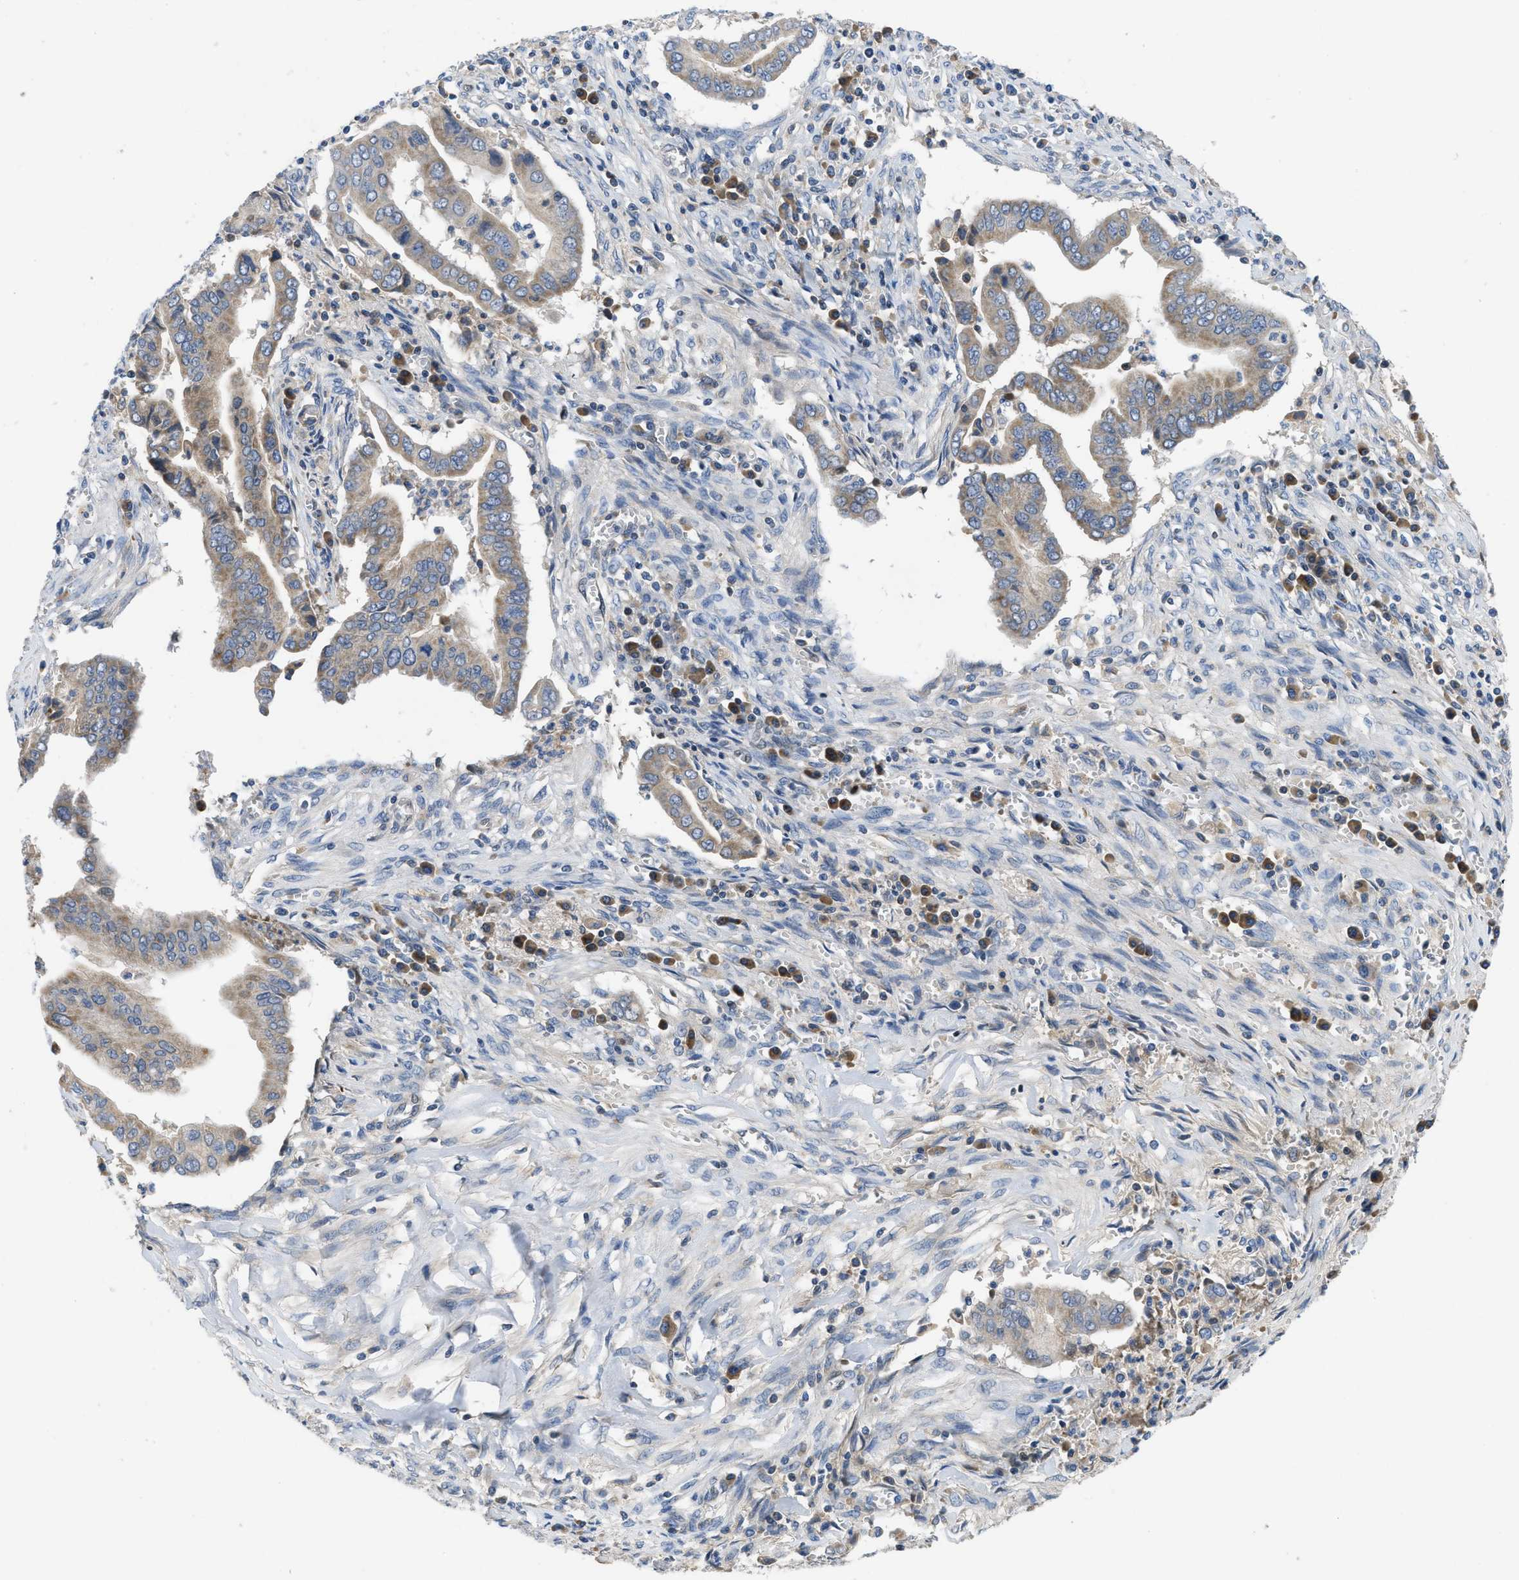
{"staining": {"intensity": "moderate", "quantity": "25%-75%", "location": "cytoplasmic/membranous"}, "tissue": "cervical cancer", "cell_type": "Tumor cells", "image_type": "cancer", "snomed": [{"axis": "morphology", "description": "Adenocarcinoma, NOS"}, {"axis": "topography", "description": "Cervix"}], "caption": "DAB (3,3'-diaminobenzidine) immunohistochemical staining of cervical cancer (adenocarcinoma) displays moderate cytoplasmic/membranous protein positivity in approximately 25%-75% of tumor cells. (DAB (3,3'-diaminobenzidine) IHC with brightfield microscopy, high magnification).", "gene": "PNKD", "patient": {"sex": "female", "age": 44}}